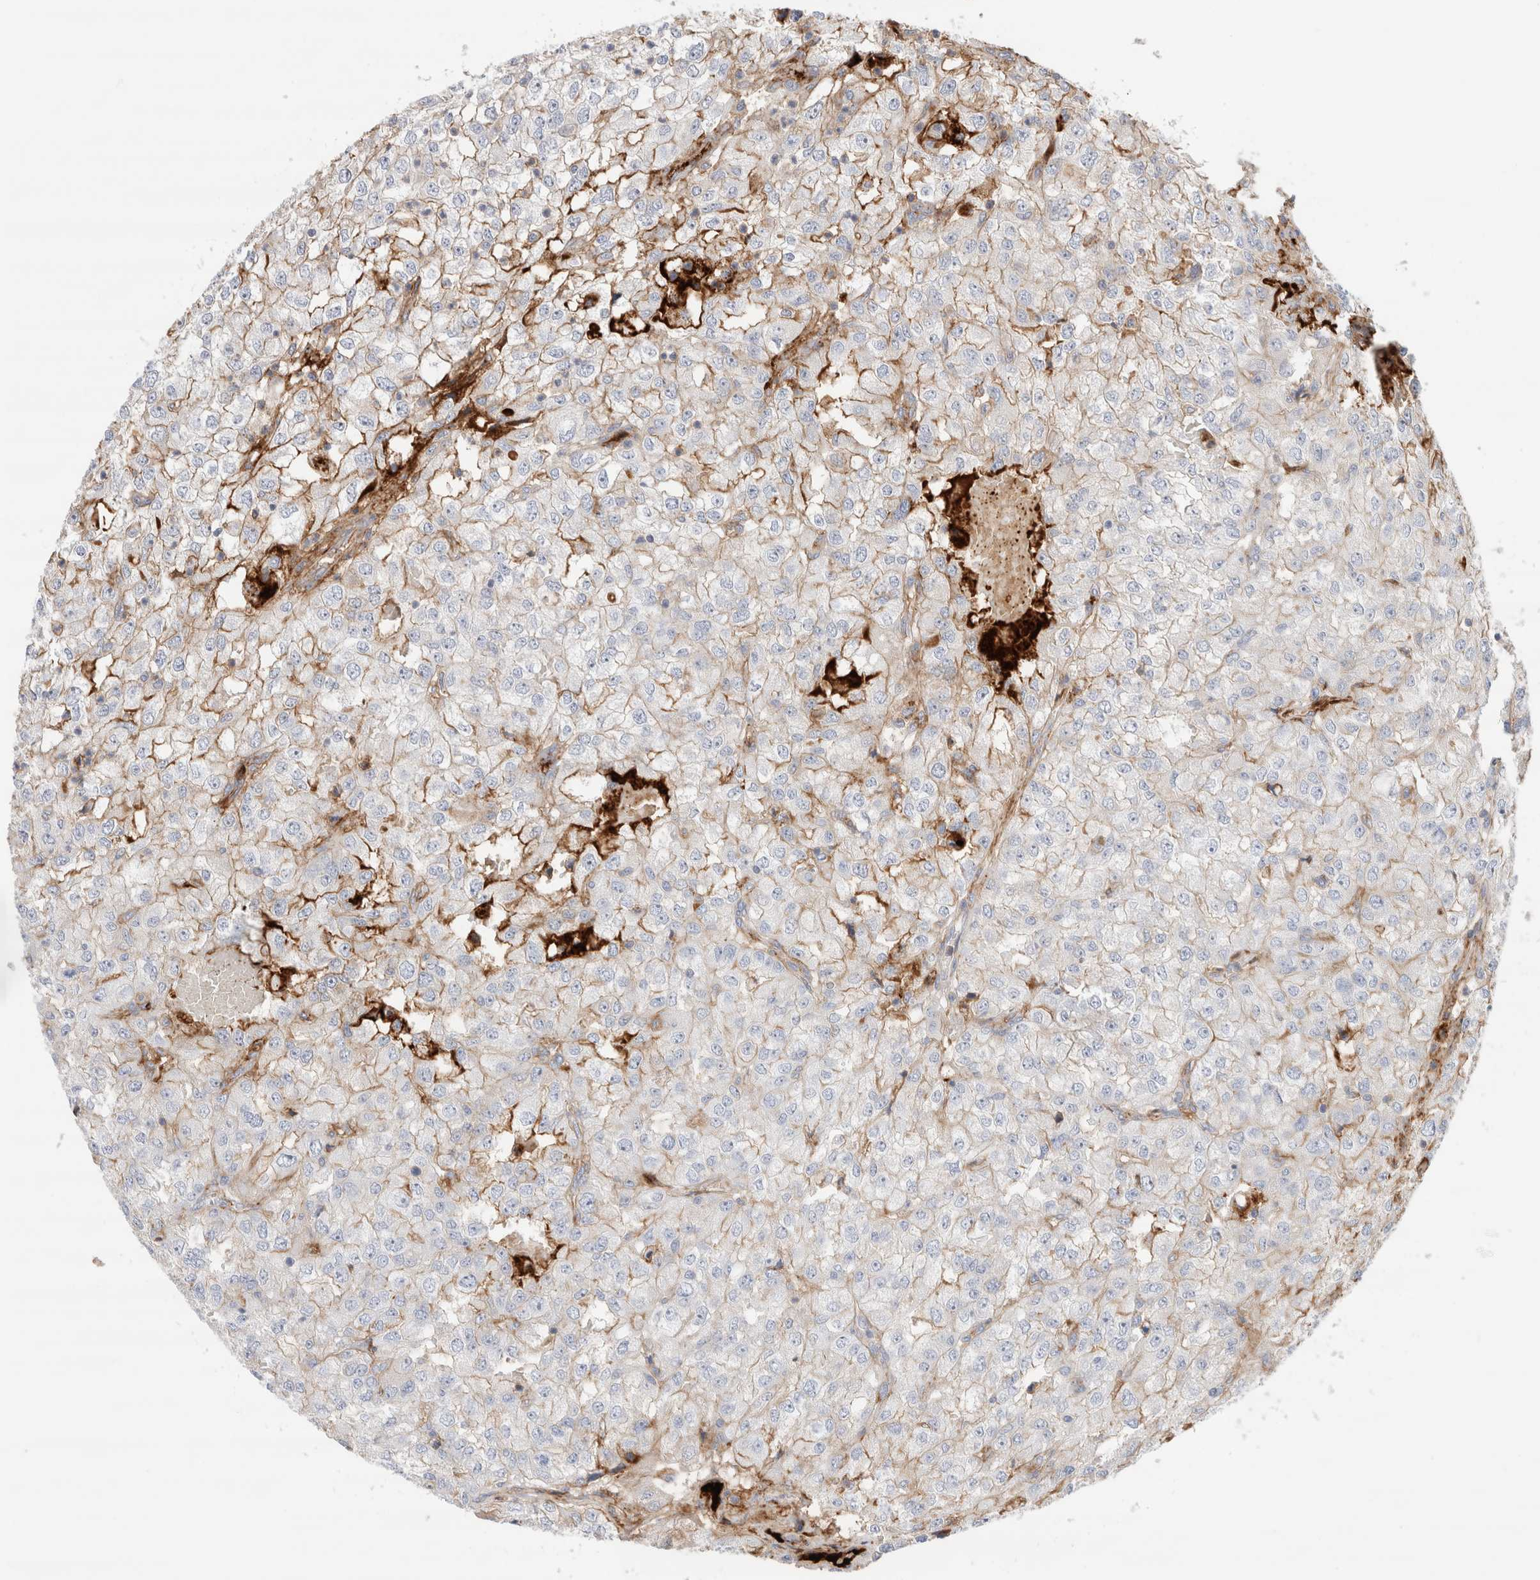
{"staining": {"intensity": "moderate", "quantity": "25%-75%", "location": "cytoplasmic/membranous"}, "tissue": "renal cancer", "cell_type": "Tumor cells", "image_type": "cancer", "snomed": [{"axis": "morphology", "description": "Adenocarcinoma, NOS"}, {"axis": "topography", "description": "Kidney"}], "caption": "Tumor cells demonstrate moderate cytoplasmic/membranous staining in about 25%-75% of cells in adenocarcinoma (renal).", "gene": "ECHDC2", "patient": {"sex": "female", "age": 54}}